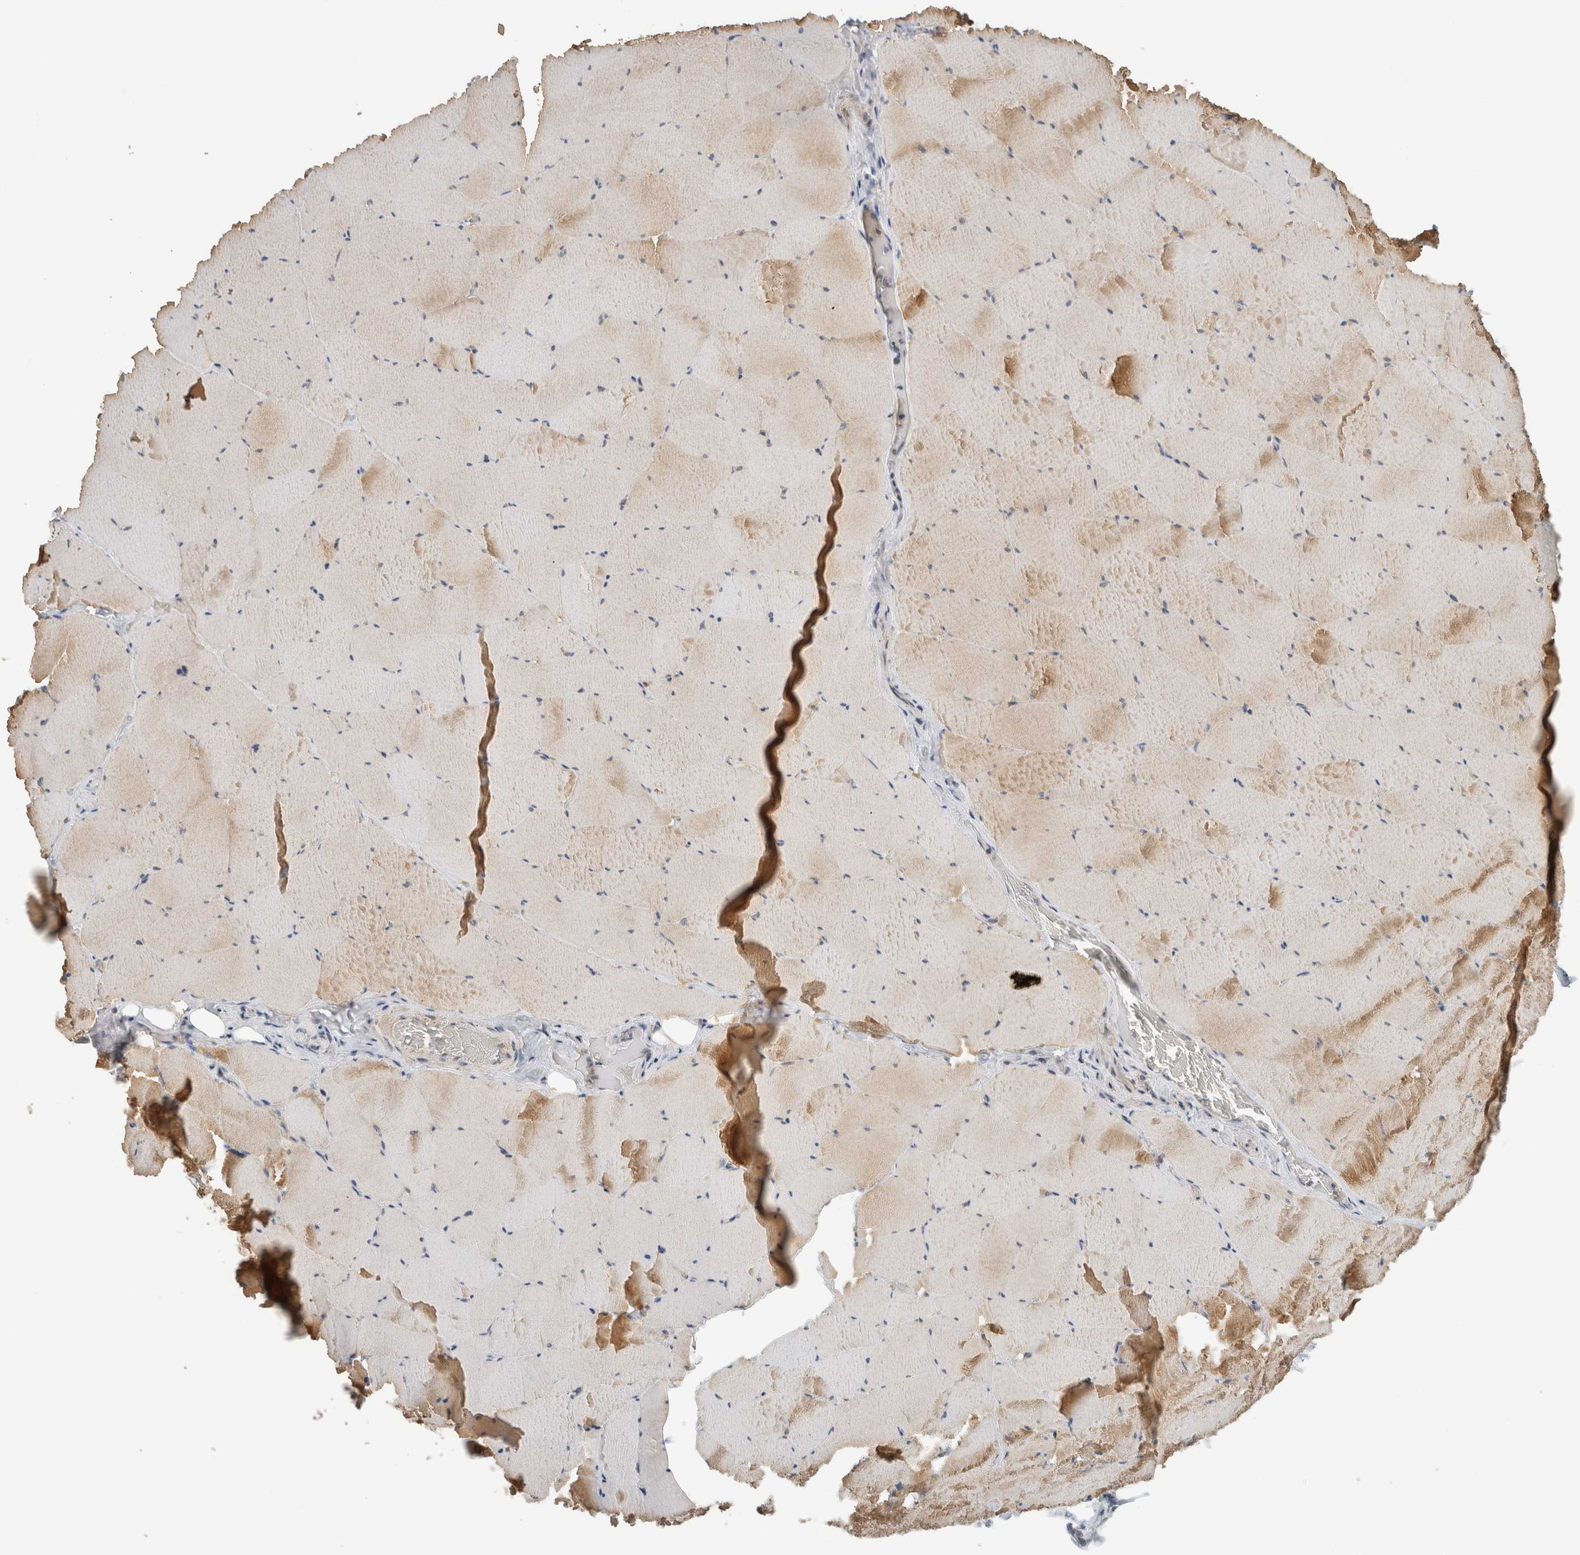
{"staining": {"intensity": "moderate", "quantity": "25%-75%", "location": "cytoplasmic/membranous"}, "tissue": "skeletal muscle", "cell_type": "Myocytes", "image_type": "normal", "snomed": [{"axis": "morphology", "description": "Normal tissue, NOS"}, {"axis": "topography", "description": "Skeletal muscle"}], "caption": "IHC (DAB (3,3'-diaminobenzidine)) staining of unremarkable skeletal muscle exhibits moderate cytoplasmic/membranous protein positivity in approximately 25%-75% of myocytes.", "gene": "ERCC6L2", "patient": {"sex": "male", "age": 62}}